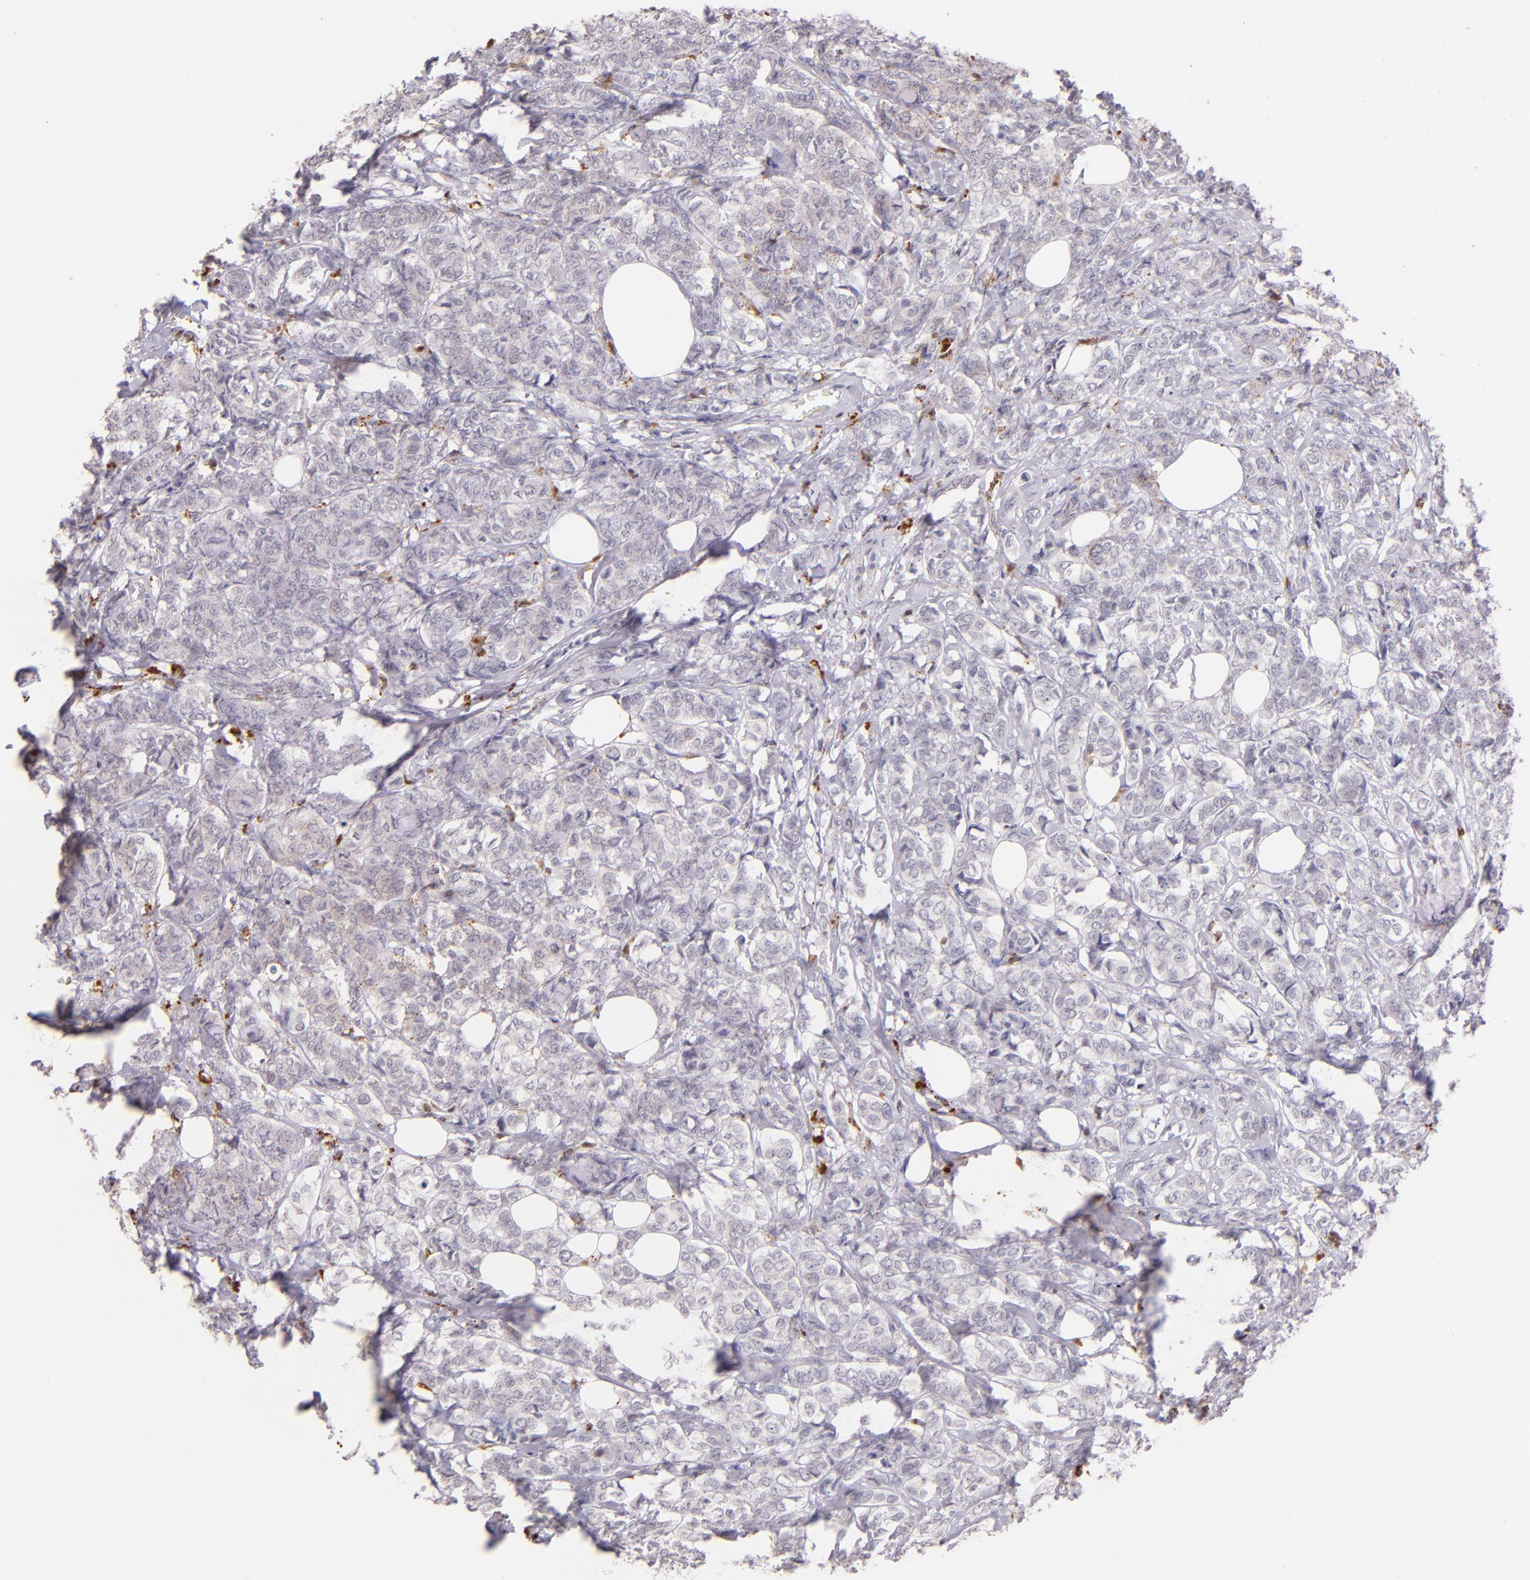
{"staining": {"intensity": "negative", "quantity": "none", "location": "none"}, "tissue": "breast cancer", "cell_type": "Tumor cells", "image_type": "cancer", "snomed": [{"axis": "morphology", "description": "Lobular carcinoma"}, {"axis": "topography", "description": "Breast"}], "caption": "This is a micrograph of immunohistochemistry (IHC) staining of lobular carcinoma (breast), which shows no staining in tumor cells.", "gene": "ZAP70", "patient": {"sex": "female", "age": 60}}